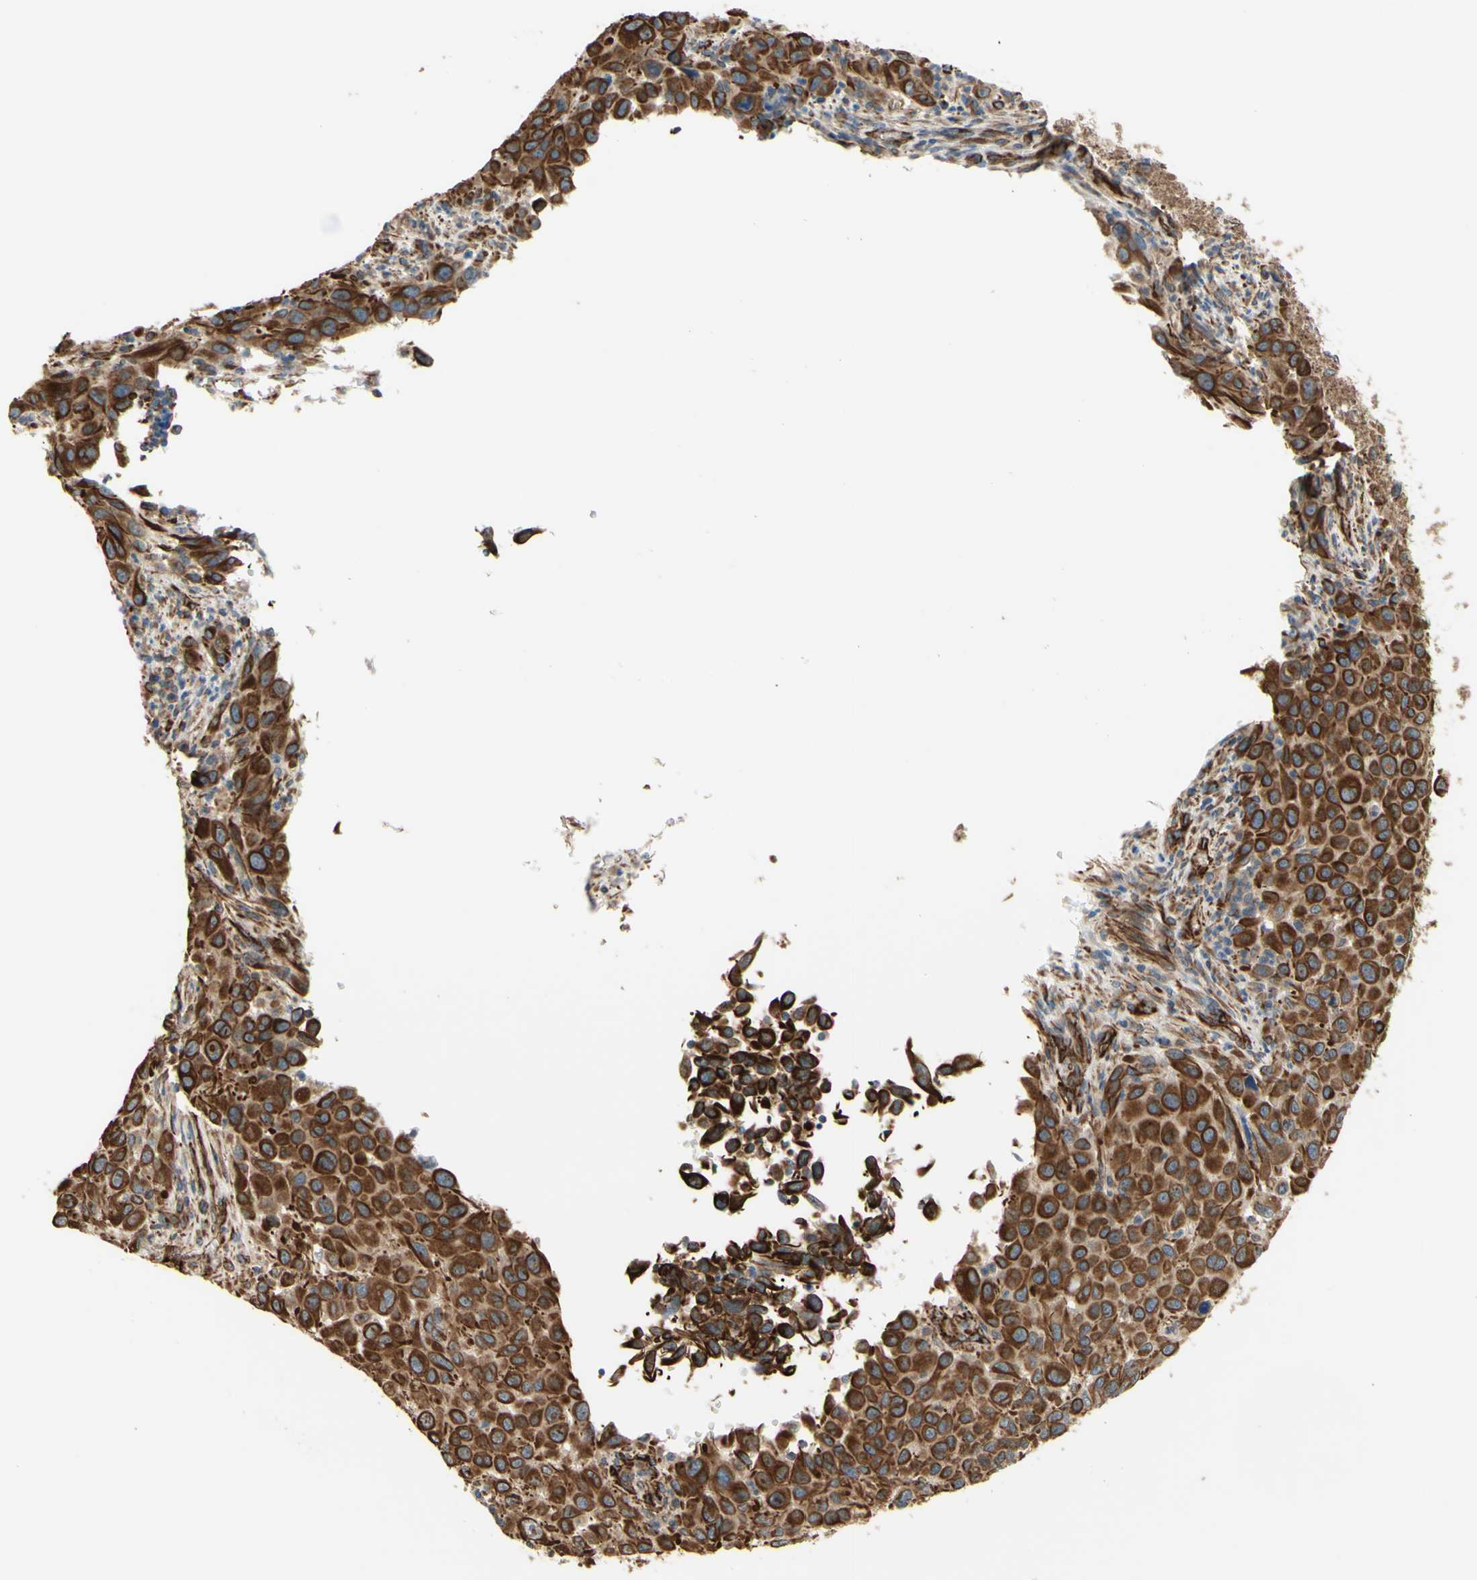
{"staining": {"intensity": "strong", "quantity": ">75%", "location": "cytoplasmic/membranous"}, "tissue": "melanoma", "cell_type": "Tumor cells", "image_type": "cancer", "snomed": [{"axis": "morphology", "description": "Malignant melanoma, Metastatic site"}, {"axis": "topography", "description": "Lymph node"}], "caption": "Protein expression analysis of melanoma shows strong cytoplasmic/membranous expression in approximately >75% of tumor cells. (DAB = brown stain, brightfield microscopy at high magnification).", "gene": "TRAF2", "patient": {"sex": "male", "age": 61}}